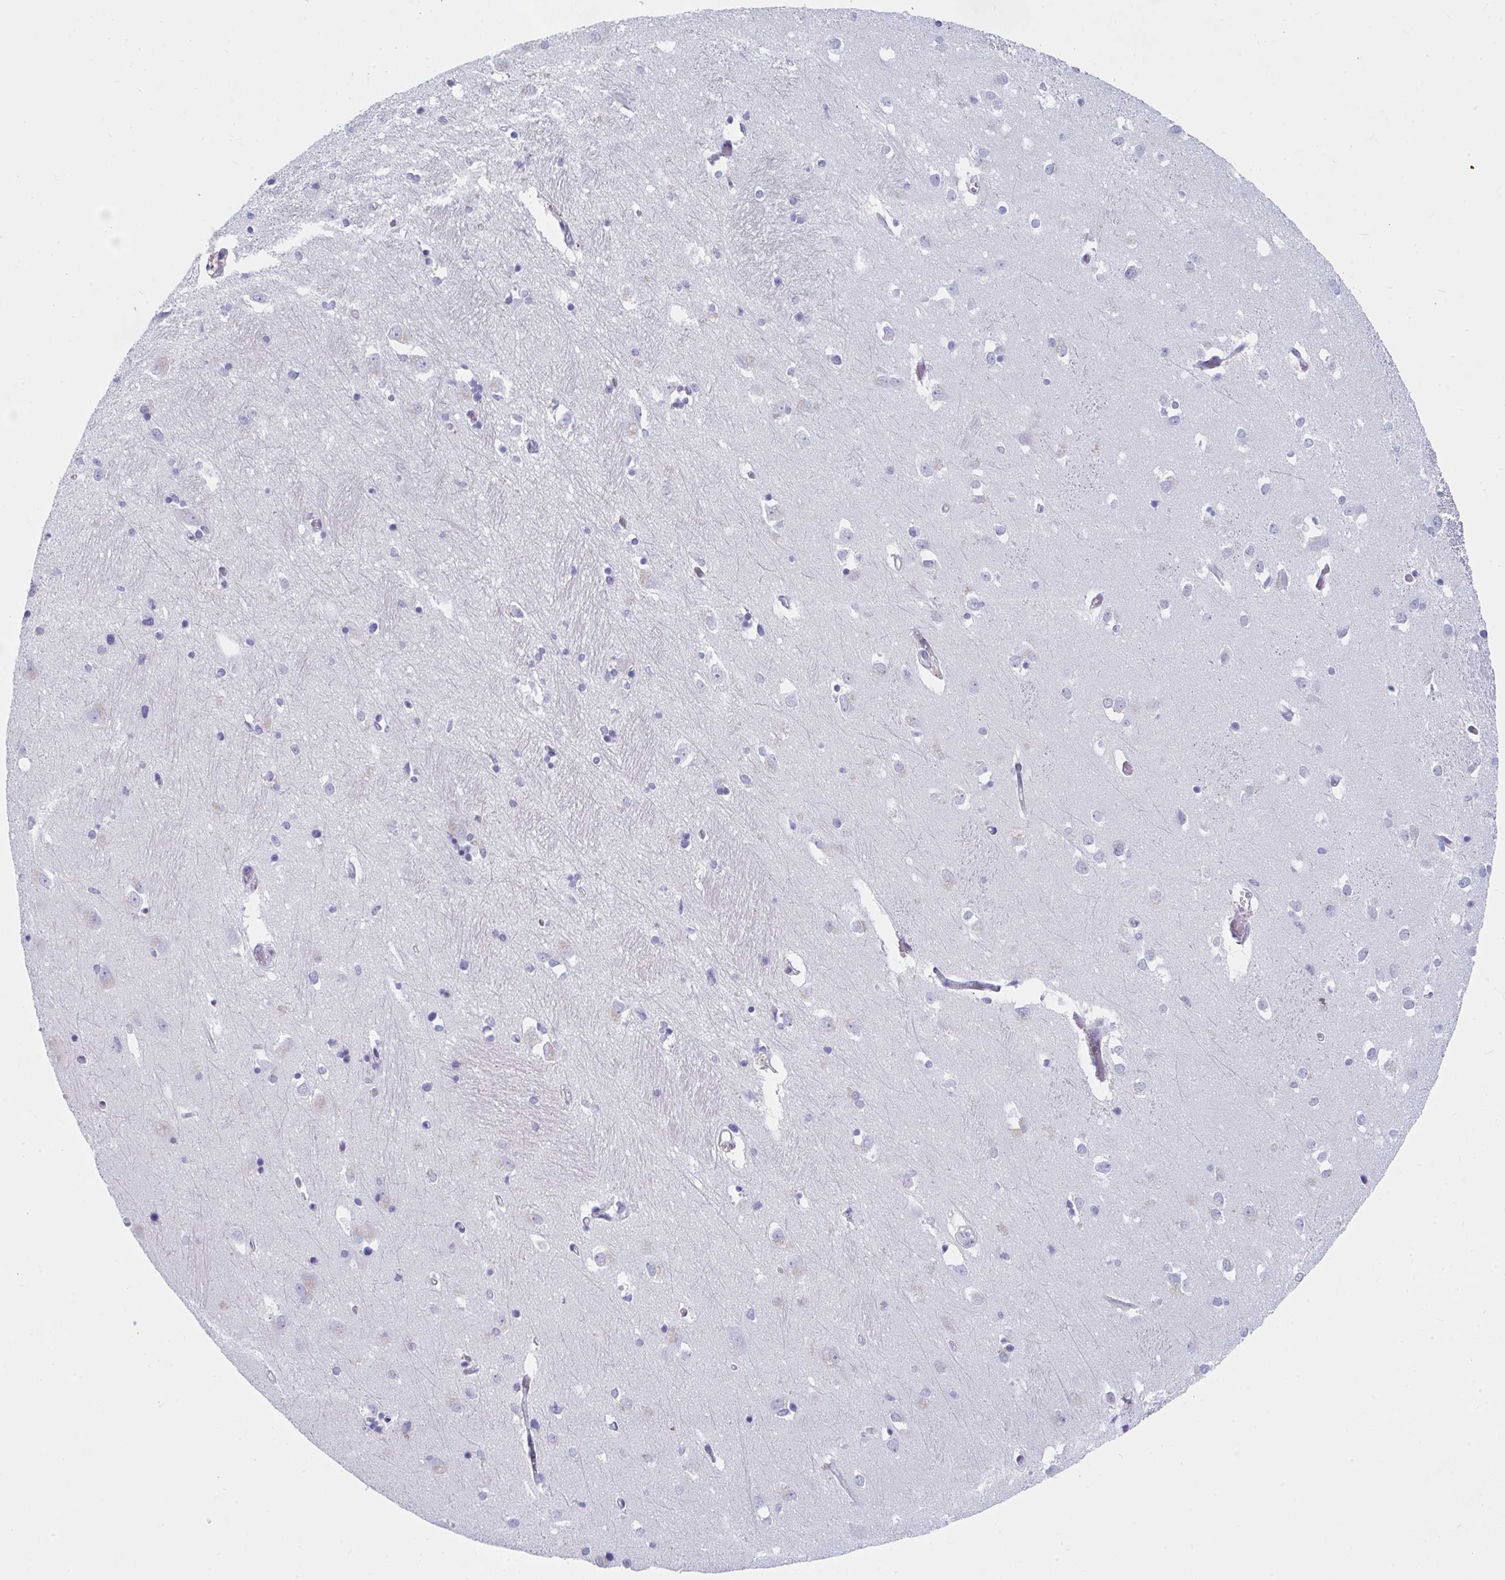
{"staining": {"intensity": "negative", "quantity": "none", "location": "none"}, "tissue": "caudate", "cell_type": "Glial cells", "image_type": "normal", "snomed": [{"axis": "morphology", "description": "Normal tissue, NOS"}, {"axis": "topography", "description": "Lateral ventricle wall"}, {"axis": "topography", "description": "Hippocampus"}], "caption": "Immunohistochemistry of unremarkable caudate reveals no positivity in glial cells. (Stains: DAB (3,3'-diaminobenzidine) immunohistochemistry with hematoxylin counter stain, Microscopy: brightfield microscopy at high magnification).", "gene": "MGAM2", "patient": {"sex": "female", "age": 63}}